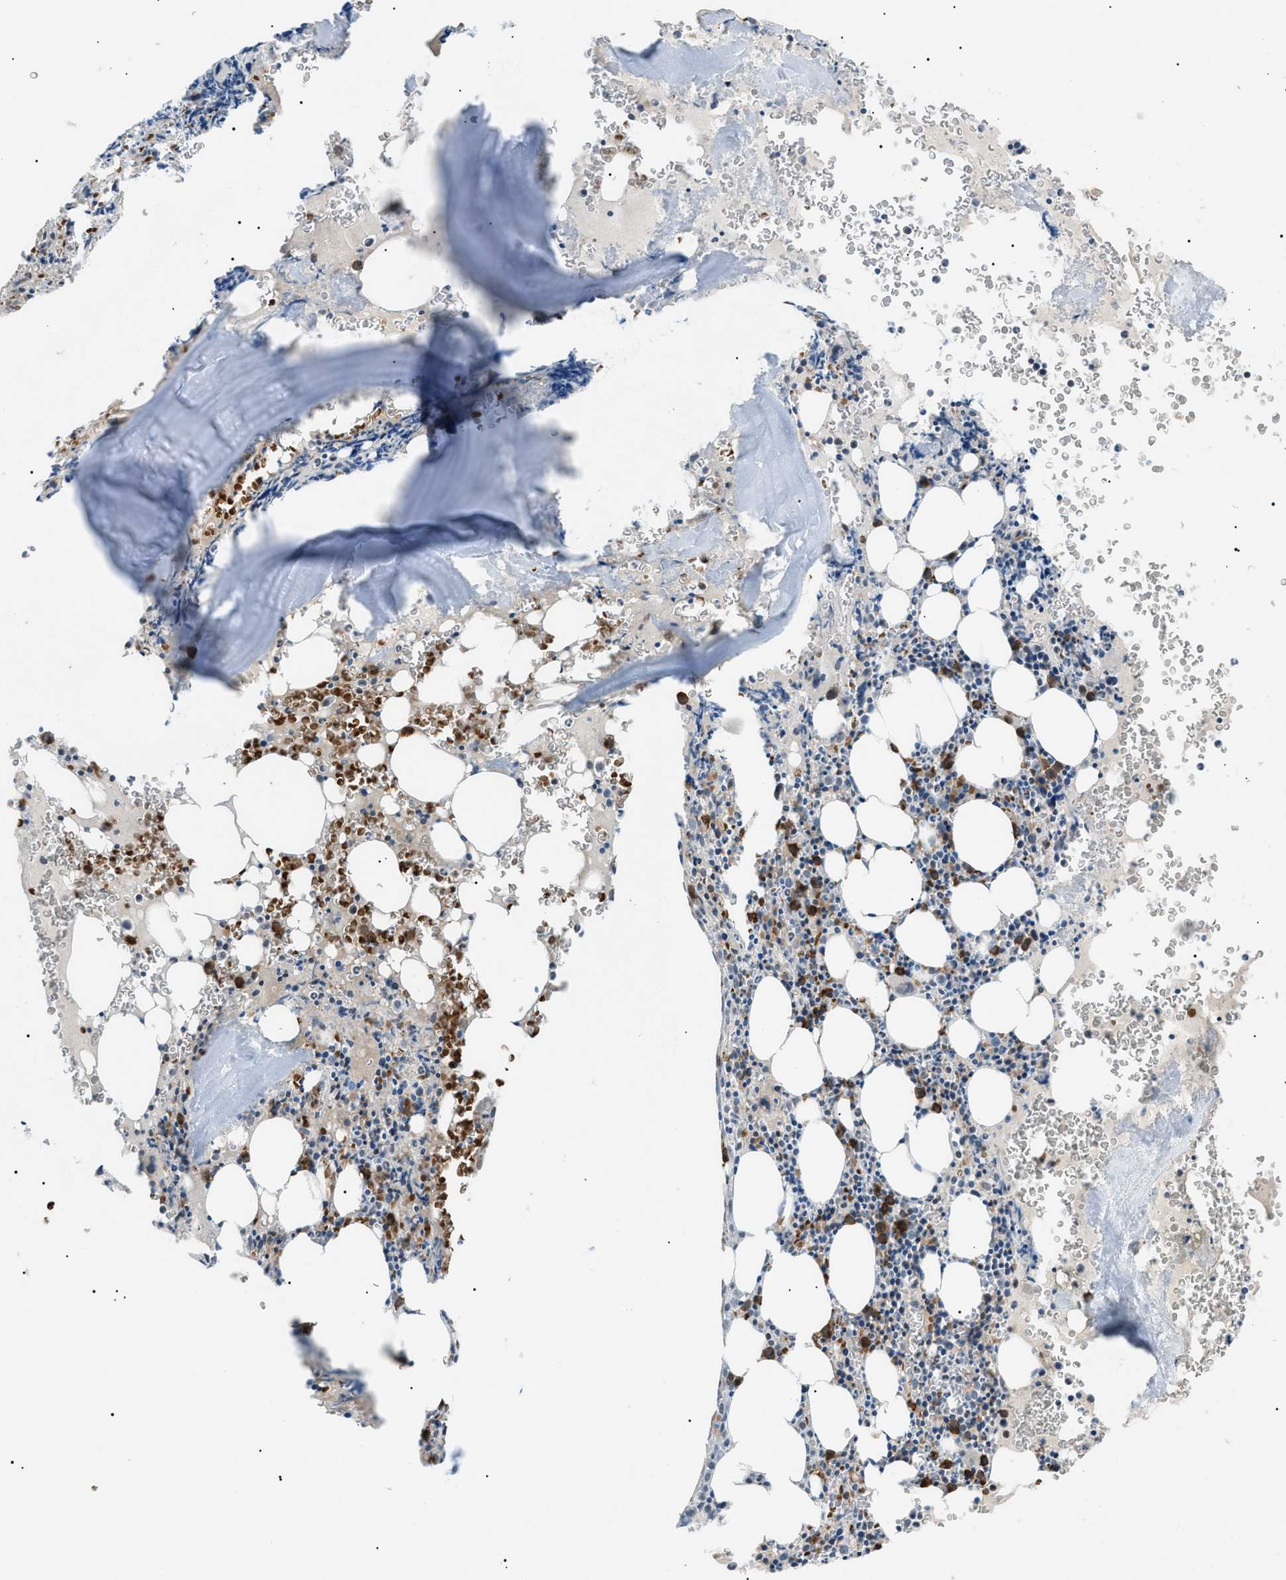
{"staining": {"intensity": "strong", "quantity": "<25%", "location": "cytoplasmic/membranous"}, "tissue": "bone marrow", "cell_type": "Hematopoietic cells", "image_type": "normal", "snomed": [{"axis": "morphology", "description": "Normal tissue, NOS"}, {"axis": "morphology", "description": "Inflammation, NOS"}, {"axis": "topography", "description": "Bone marrow"}], "caption": "Immunohistochemical staining of unremarkable human bone marrow exhibits <25% levels of strong cytoplasmic/membranous protein positivity in about <25% of hematopoietic cells. The staining is performed using DAB brown chromogen to label protein expression. The nuclei are counter-stained blue using hematoxylin.", "gene": "ZNF516", "patient": {"sex": "male", "age": 37}}